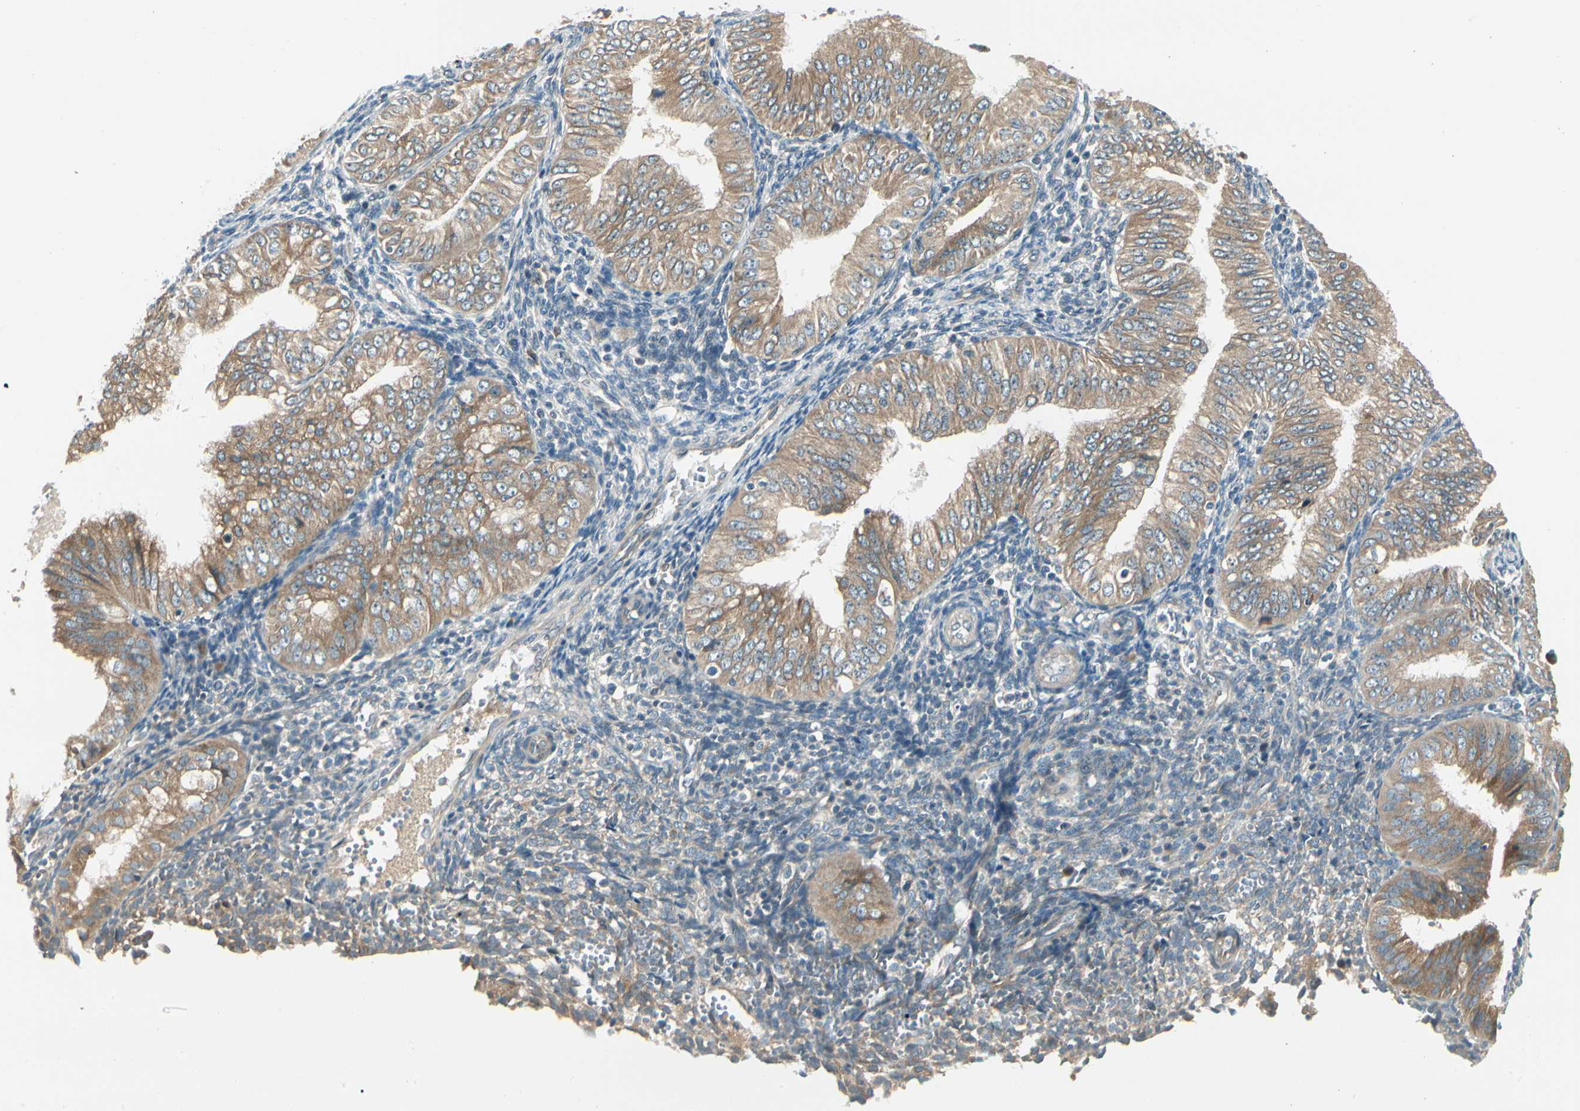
{"staining": {"intensity": "moderate", "quantity": ">75%", "location": "cytoplasmic/membranous"}, "tissue": "endometrial cancer", "cell_type": "Tumor cells", "image_type": "cancer", "snomed": [{"axis": "morphology", "description": "Normal tissue, NOS"}, {"axis": "morphology", "description": "Adenocarcinoma, NOS"}, {"axis": "topography", "description": "Endometrium"}], "caption": "This image displays immunohistochemistry (IHC) staining of endometrial cancer, with medium moderate cytoplasmic/membranous expression in about >75% of tumor cells.", "gene": "BNIP1", "patient": {"sex": "female", "age": 53}}